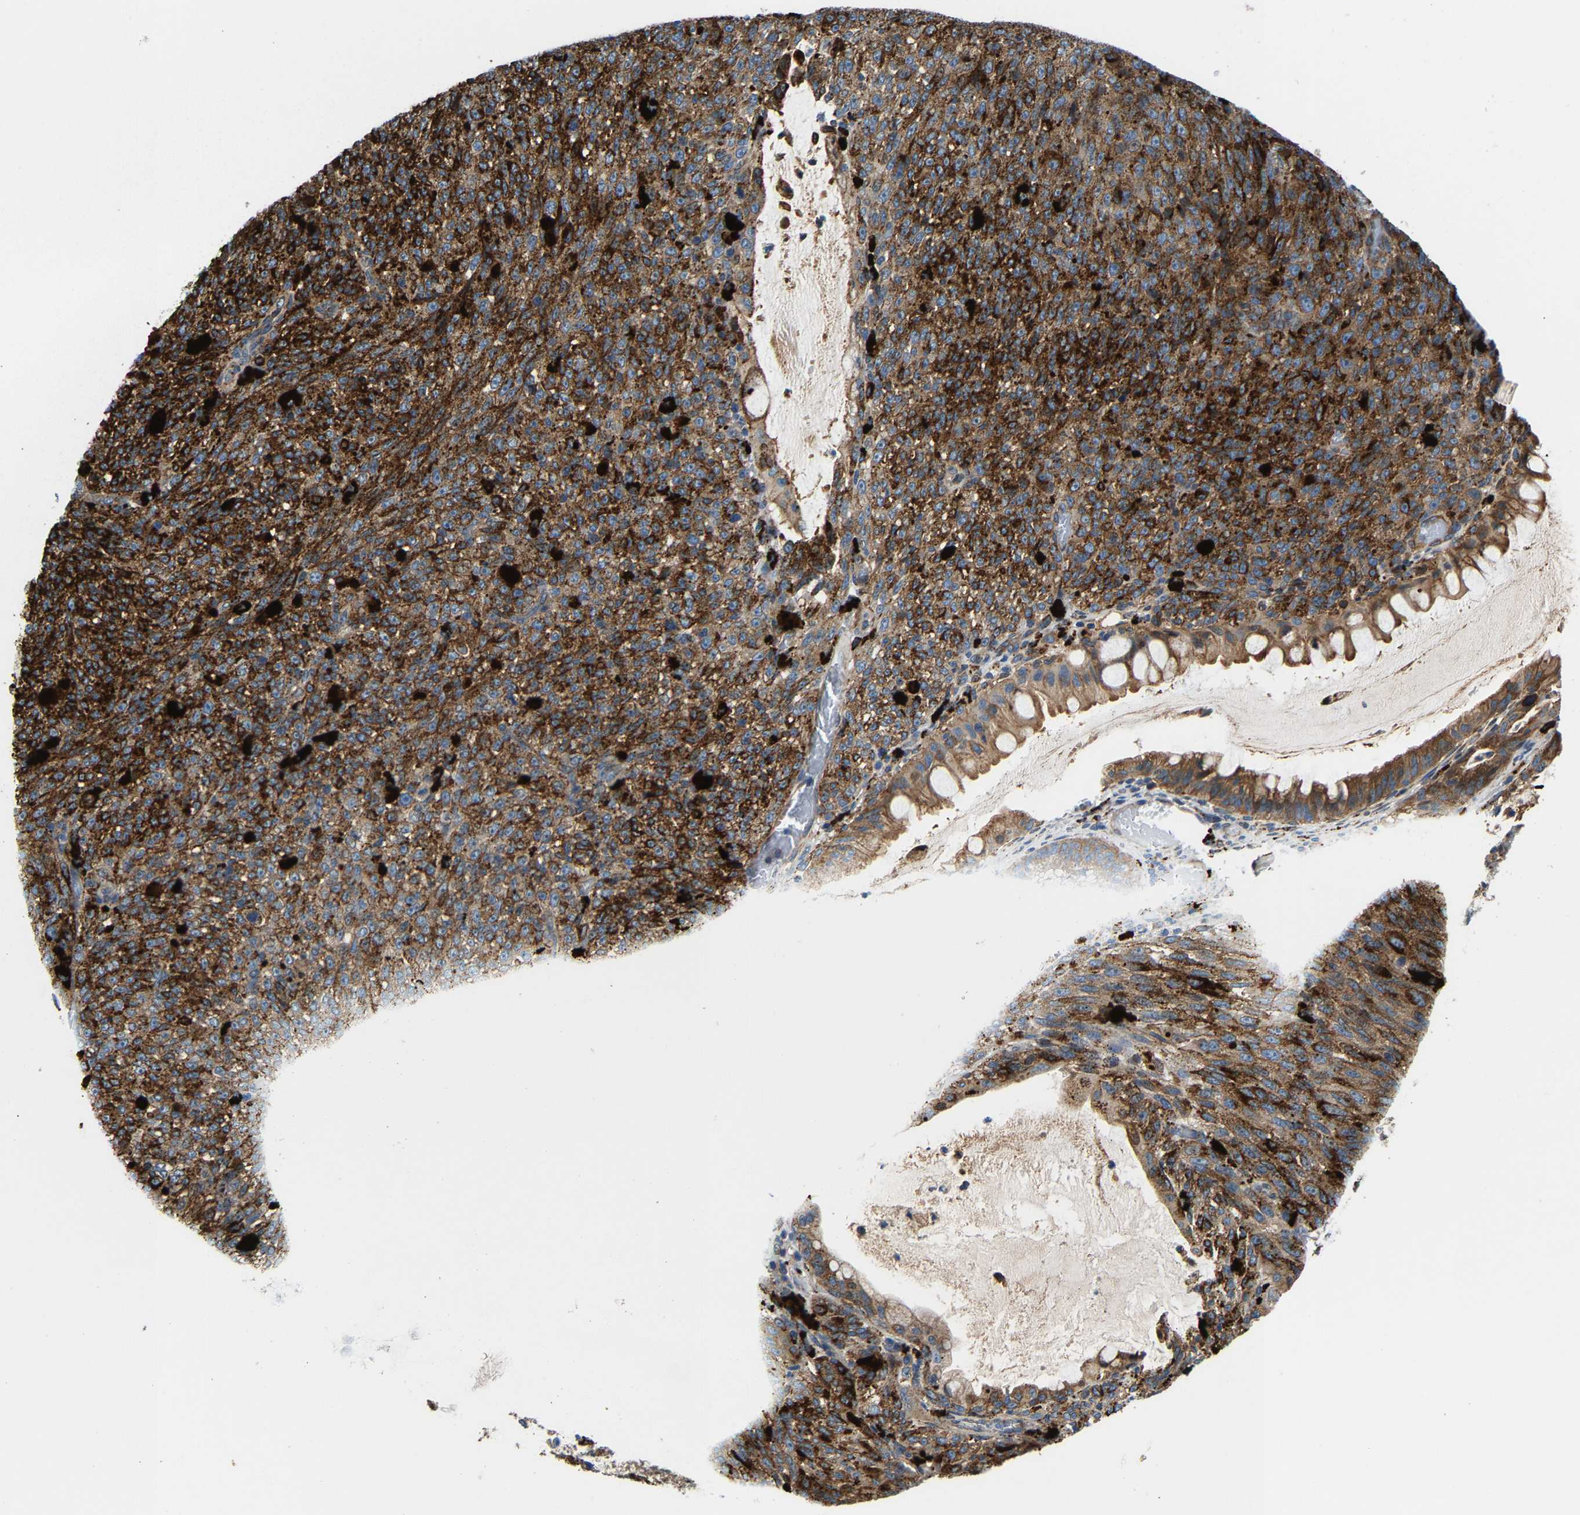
{"staining": {"intensity": "strong", "quantity": ">75%", "location": "cytoplasmic/membranous"}, "tissue": "melanoma", "cell_type": "Tumor cells", "image_type": "cancer", "snomed": [{"axis": "morphology", "description": "Malignant melanoma, NOS"}, {"axis": "topography", "description": "Rectum"}], "caption": "Malignant melanoma stained with immunohistochemistry shows strong cytoplasmic/membranous staining in approximately >75% of tumor cells.", "gene": "DPP7", "patient": {"sex": "female", "age": 81}}